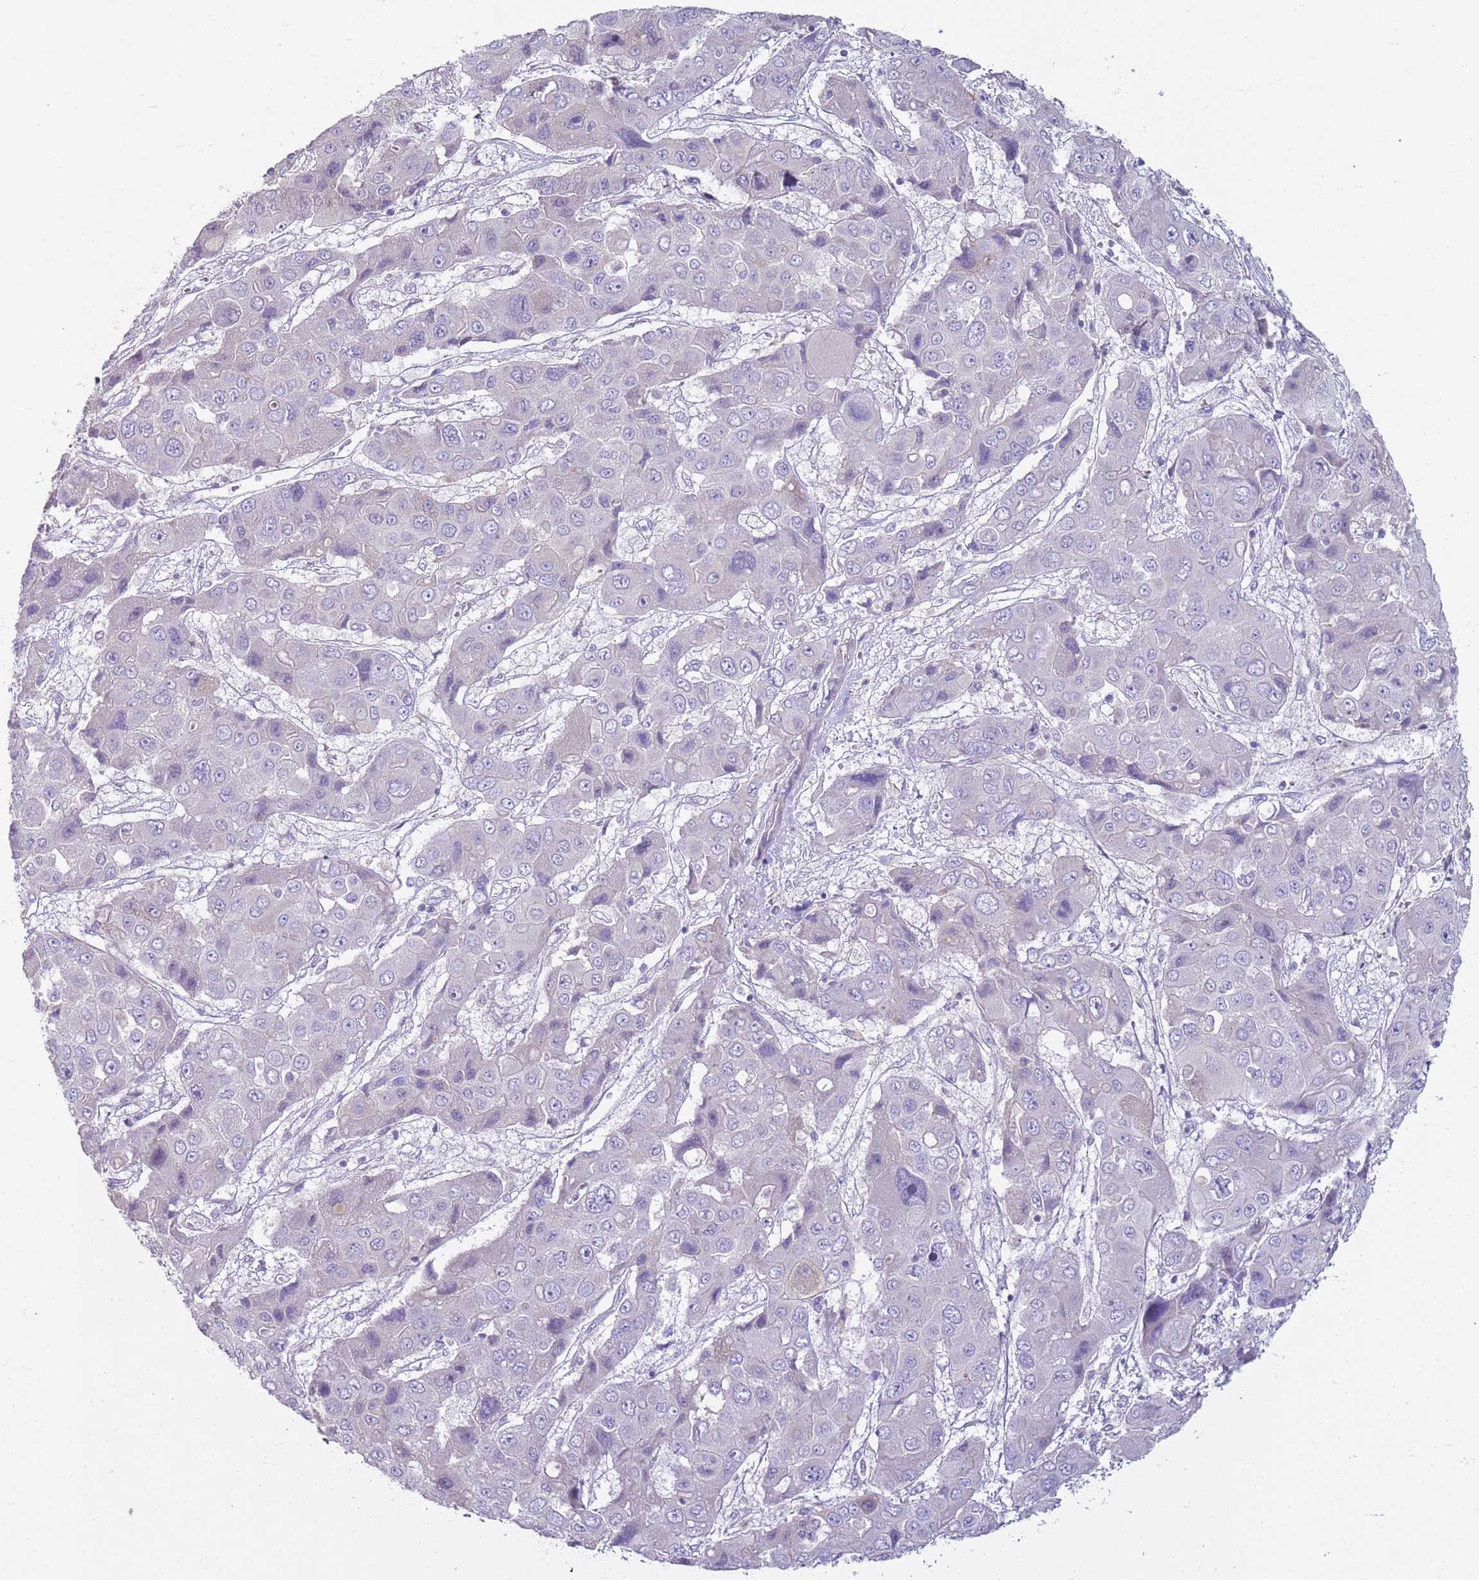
{"staining": {"intensity": "negative", "quantity": "none", "location": "none"}, "tissue": "liver cancer", "cell_type": "Tumor cells", "image_type": "cancer", "snomed": [{"axis": "morphology", "description": "Cholangiocarcinoma"}, {"axis": "topography", "description": "Liver"}], "caption": "Tumor cells show no significant positivity in liver cancer (cholangiocarcinoma).", "gene": "ZNF583", "patient": {"sex": "male", "age": 67}}